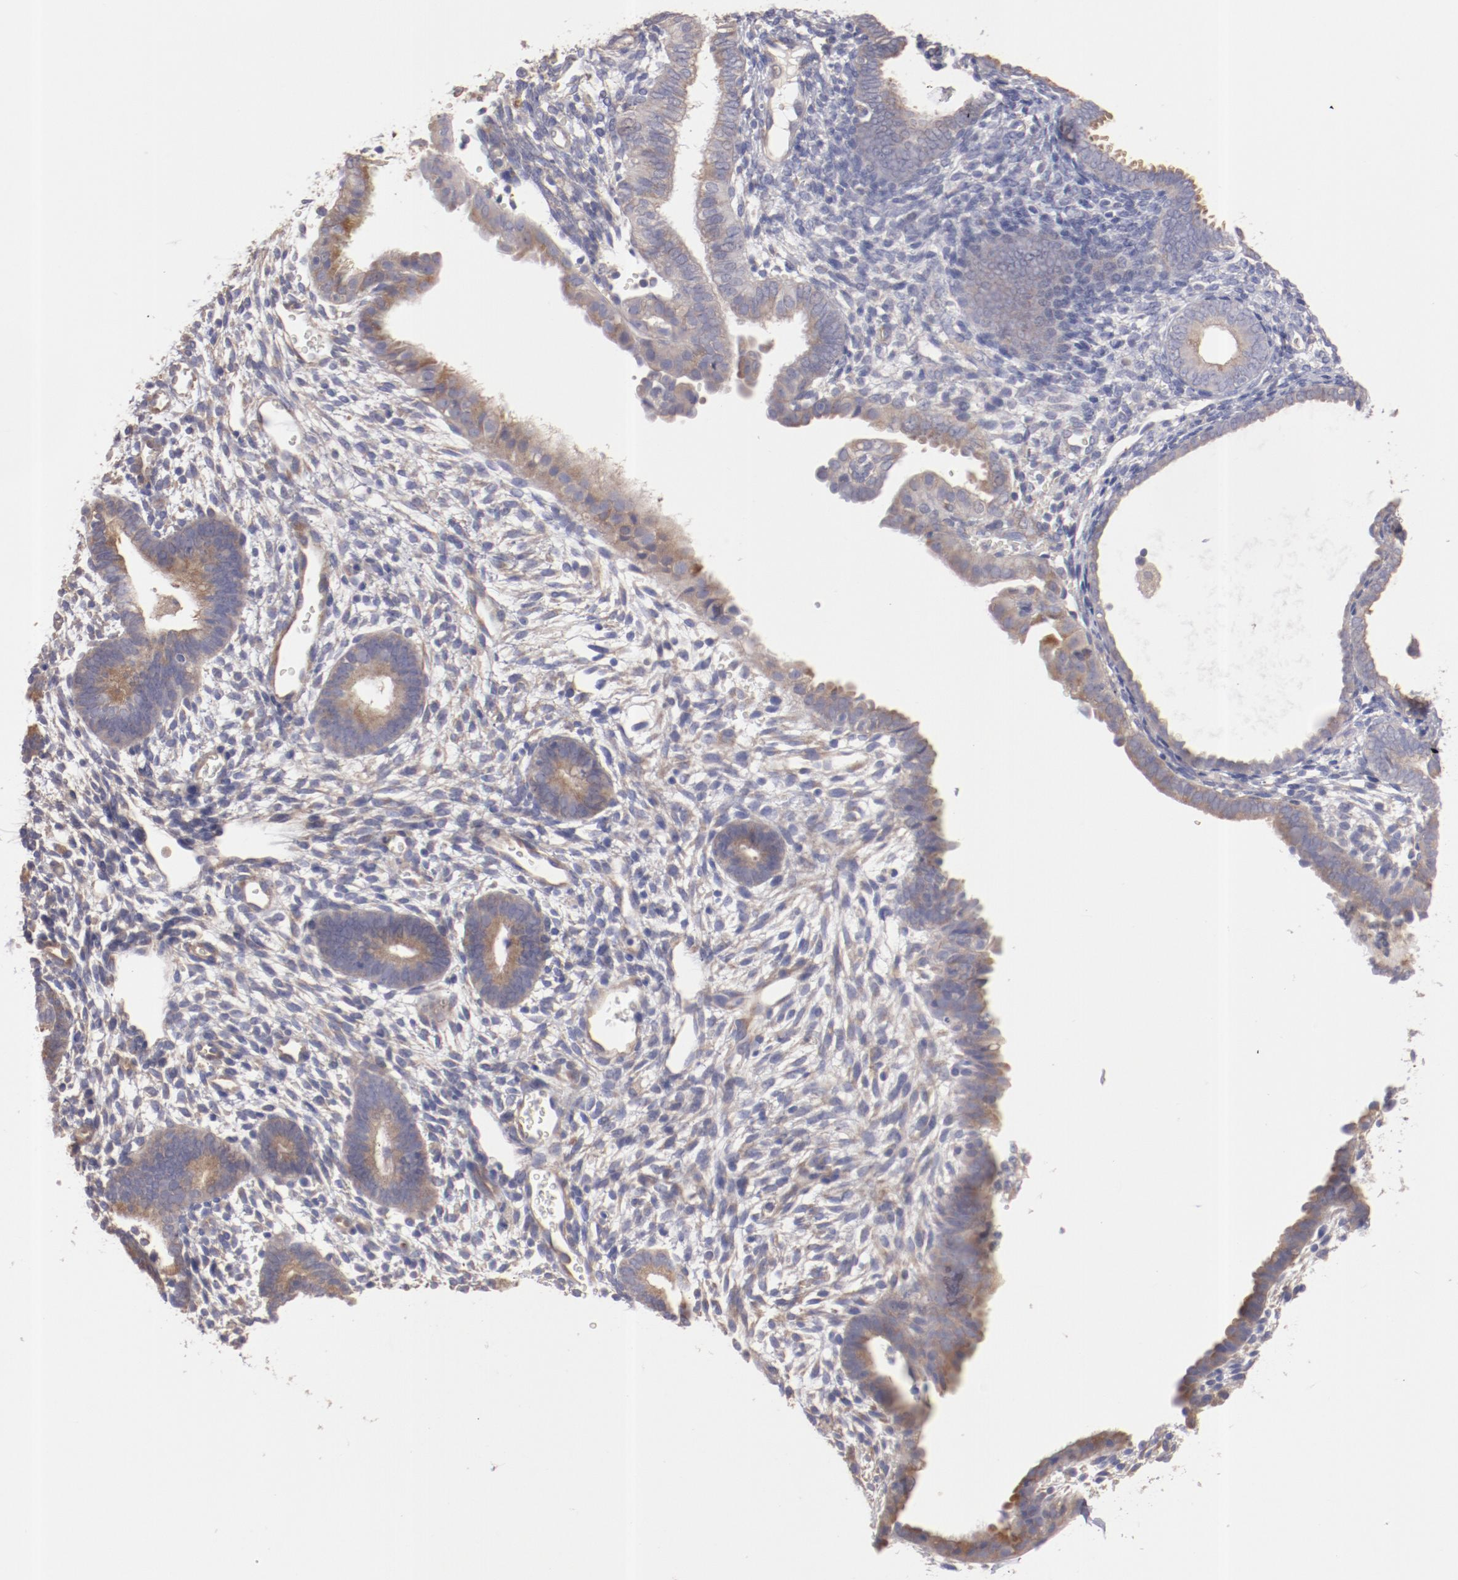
{"staining": {"intensity": "weak", "quantity": "<25%", "location": "cytoplasmic/membranous"}, "tissue": "endometrium", "cell_type": "Cells in endometrial stroma", "image_type": "normal", "snomed": [{"axis": "morphology", "description": "Normal tissue, NOS"}, {"axis": "topography", "description": "Smooth muscle"}, {"axis": "topography", "description": "Endometrium"}], "caption": "Cells in endometrial stroma are negative for protein expression in unremarkable human endometrium. (Immunohistochemistry, brightfield microscopy, high magnification).", "gene": "ENTPD5", "patient": {"sex": "female", "age": 57}}